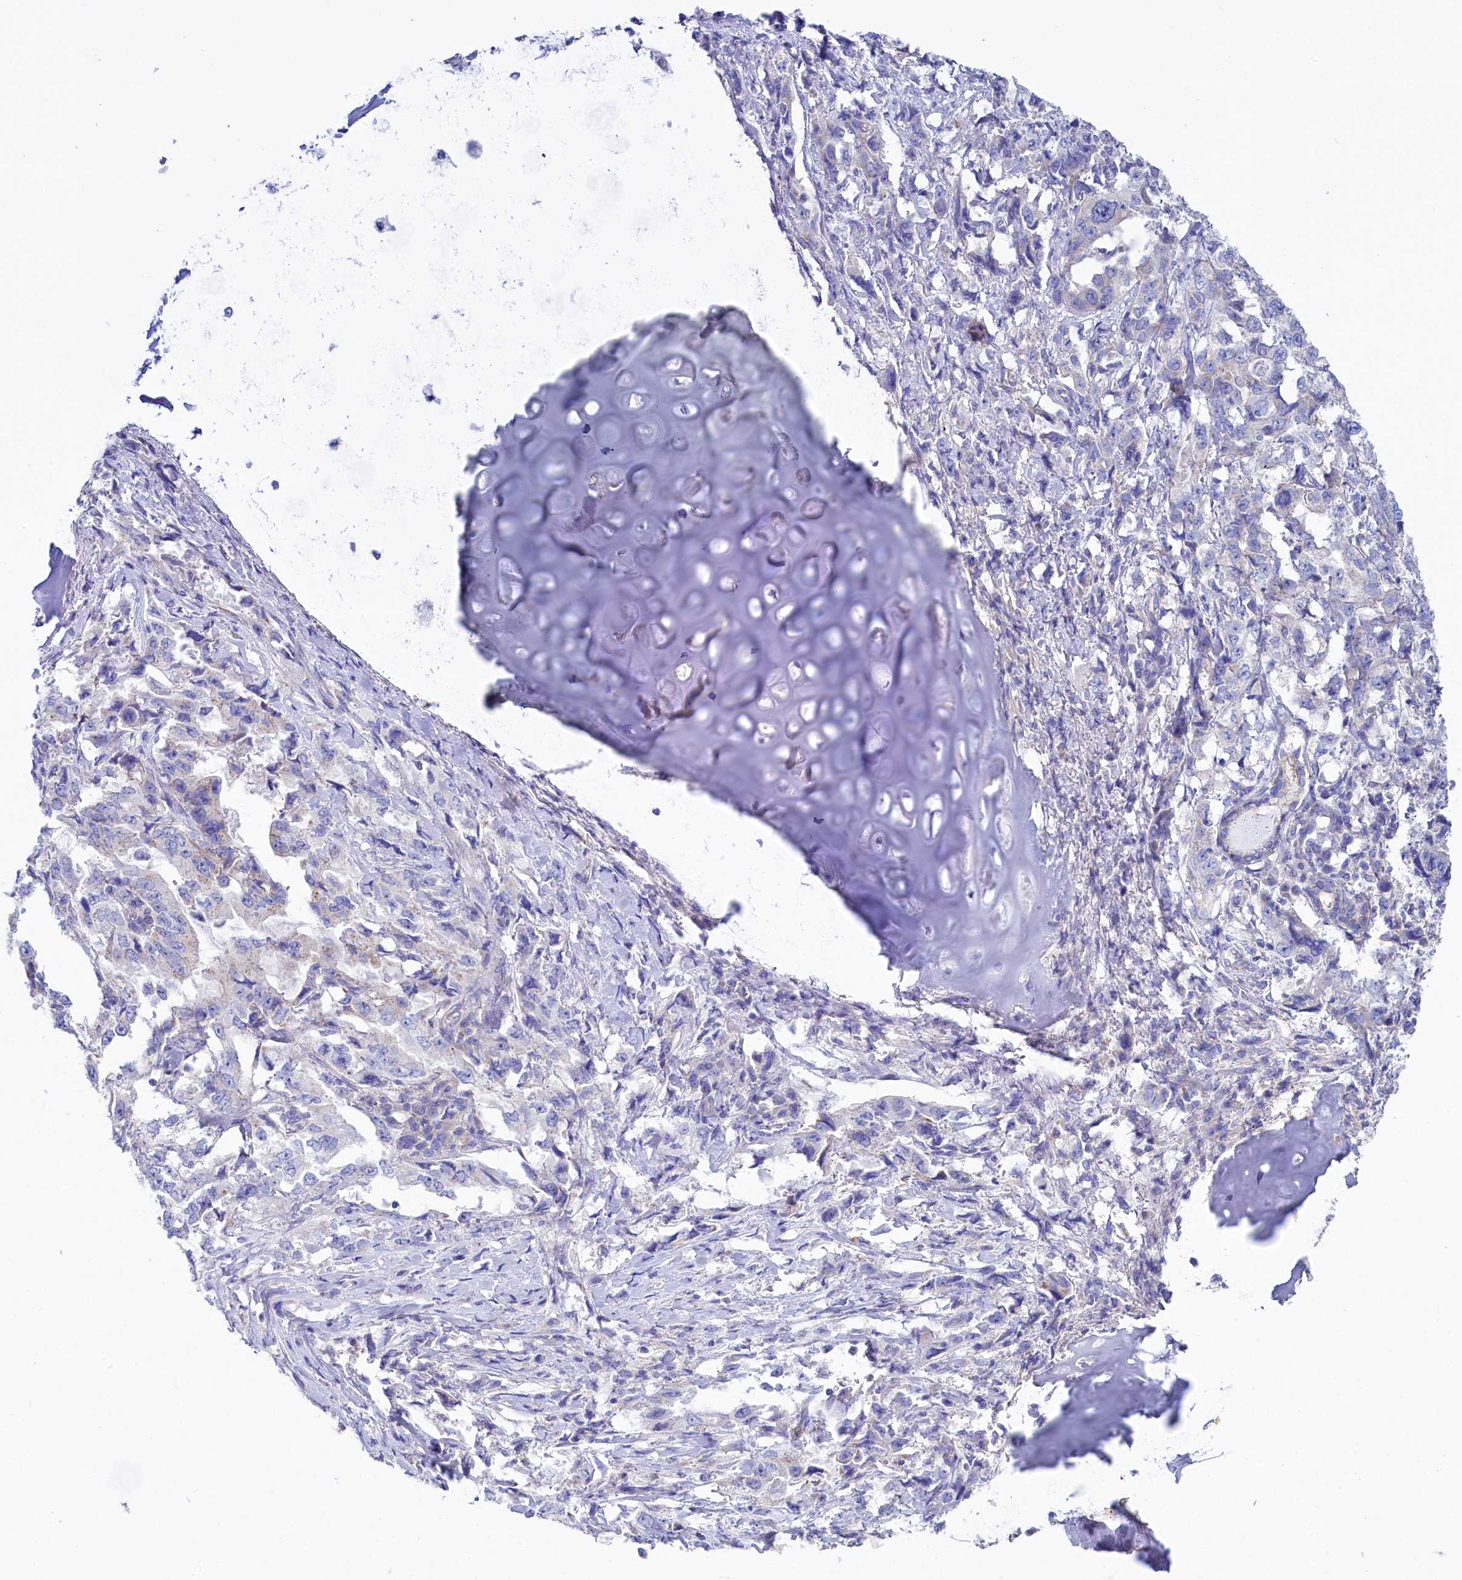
{"staining": {"intensity": "negative", "quantity": "none", "location": "none"}, "tissue": "lung cancer", "cell_type": "Tumor cells", "image_type": "cancer", "snomed": [{"axis": "morphology", "description": "Adenocarcinoma, NOS"}, {"axis": "topography", "description": "Lung"}], "caption": "High power microscopy photomicrograph of an IHC histopathology image of adenocarcinoma (lung), revealing no significant expression in tumor cells. (Stains: DAB (3,3'-diaminobenzidine) immunohistochemistry (IHC) with hematoxylin counter stain, Microscopy: brightfield microscopy at high magnification).", "gene": "VPS26B", "patient": {"sex": "female", "age": 51}}